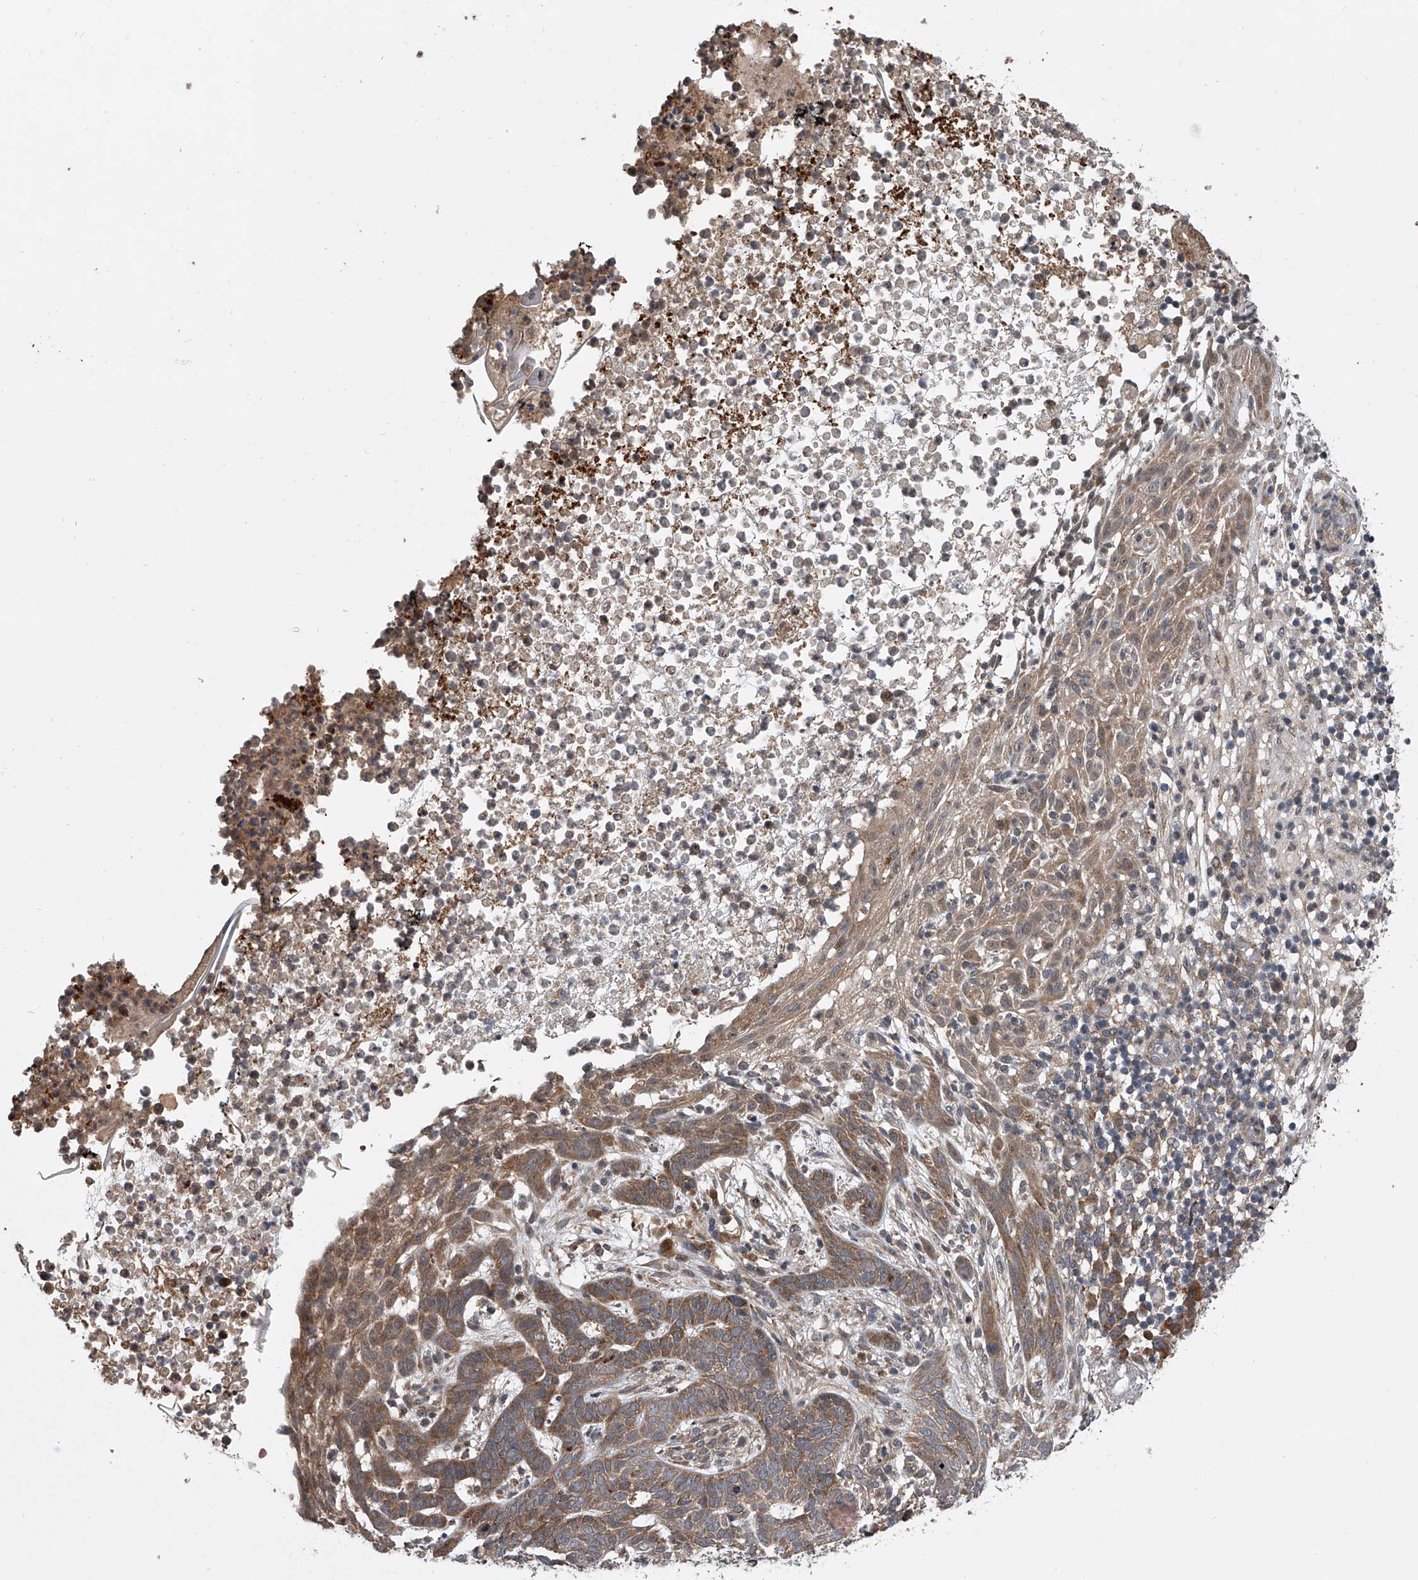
{"staining": {"intensity": "moderate", "quantity": ">75%", "location": "cytoplasmic/membranous"}, "tissue": "skin cancer", "cell_type": "Tumor cells", "image_type": "cancer", "snomed": [{"axis": "morphology", "description": "Normal tissue, NOS"}, {"axis": "morphology", "description": "Basal cell carcinoma"}, {"axis": "topography", "description": "Skin"}], "caption": "Skin cancer tissue reveals moderate cytoplasmic/membranous expression in about >75% of tumor cells", "gene": "GEMIN8", "patient": {"sex": "male", "age": 64}}